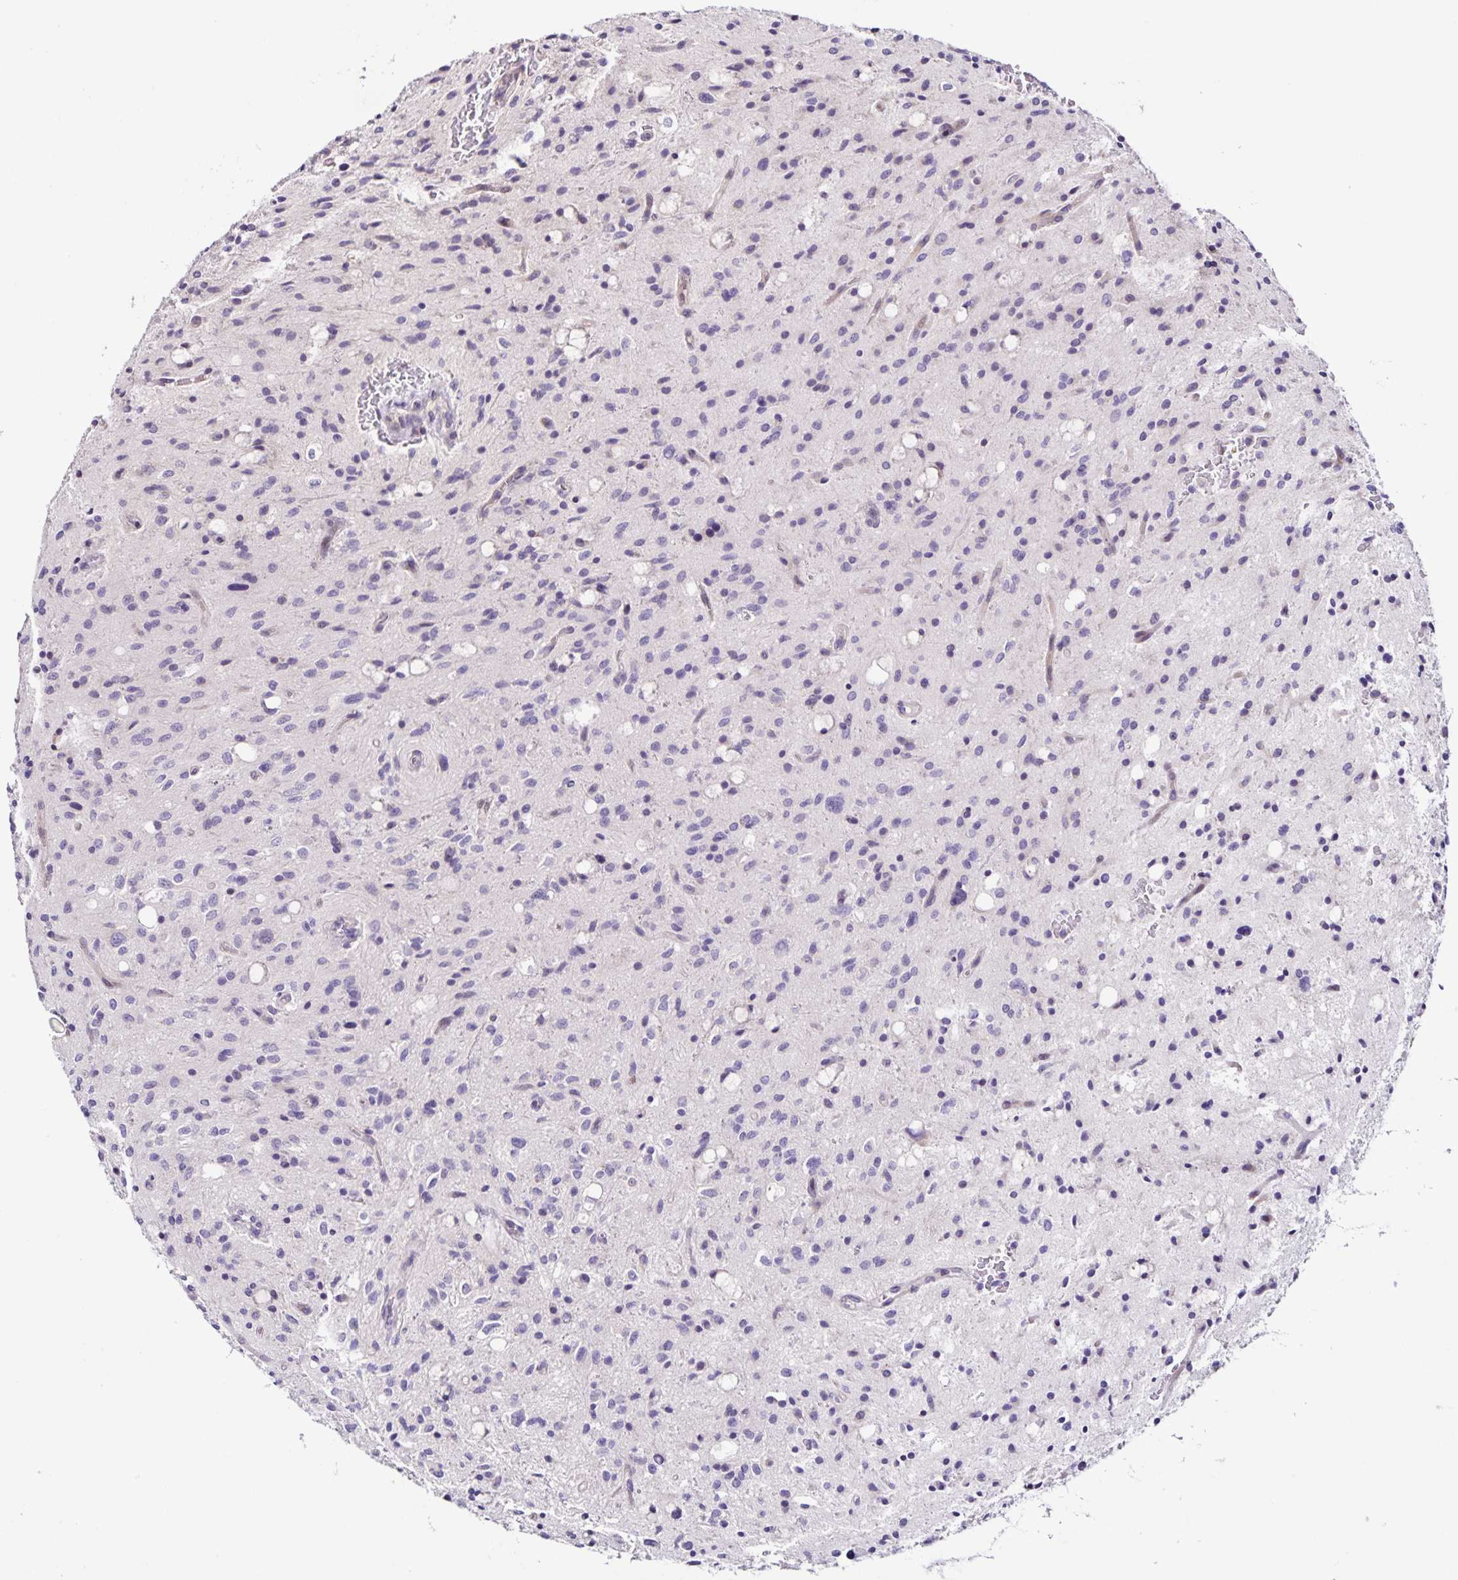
{"staining": {"intensity": "negative", "quantity": "none", "location": "none"}, "tissue": "glioma", "cell_type": "Tumor cells", "image_type": "cancer", "snomed": [{"axis": "morphology", "description": "Glioma, malignant, Low grade"}, {"axis": "topography", "description": "Brain"}], "caption": "This photomicrograph is of malignant low-grade glioma stained with IHC to label a protein in brown with the nuclei are counter-stained blue. There is no staining in tumor cells.", "gene": "RNFT2", "patient": {"sex": "female", "age": 58}}